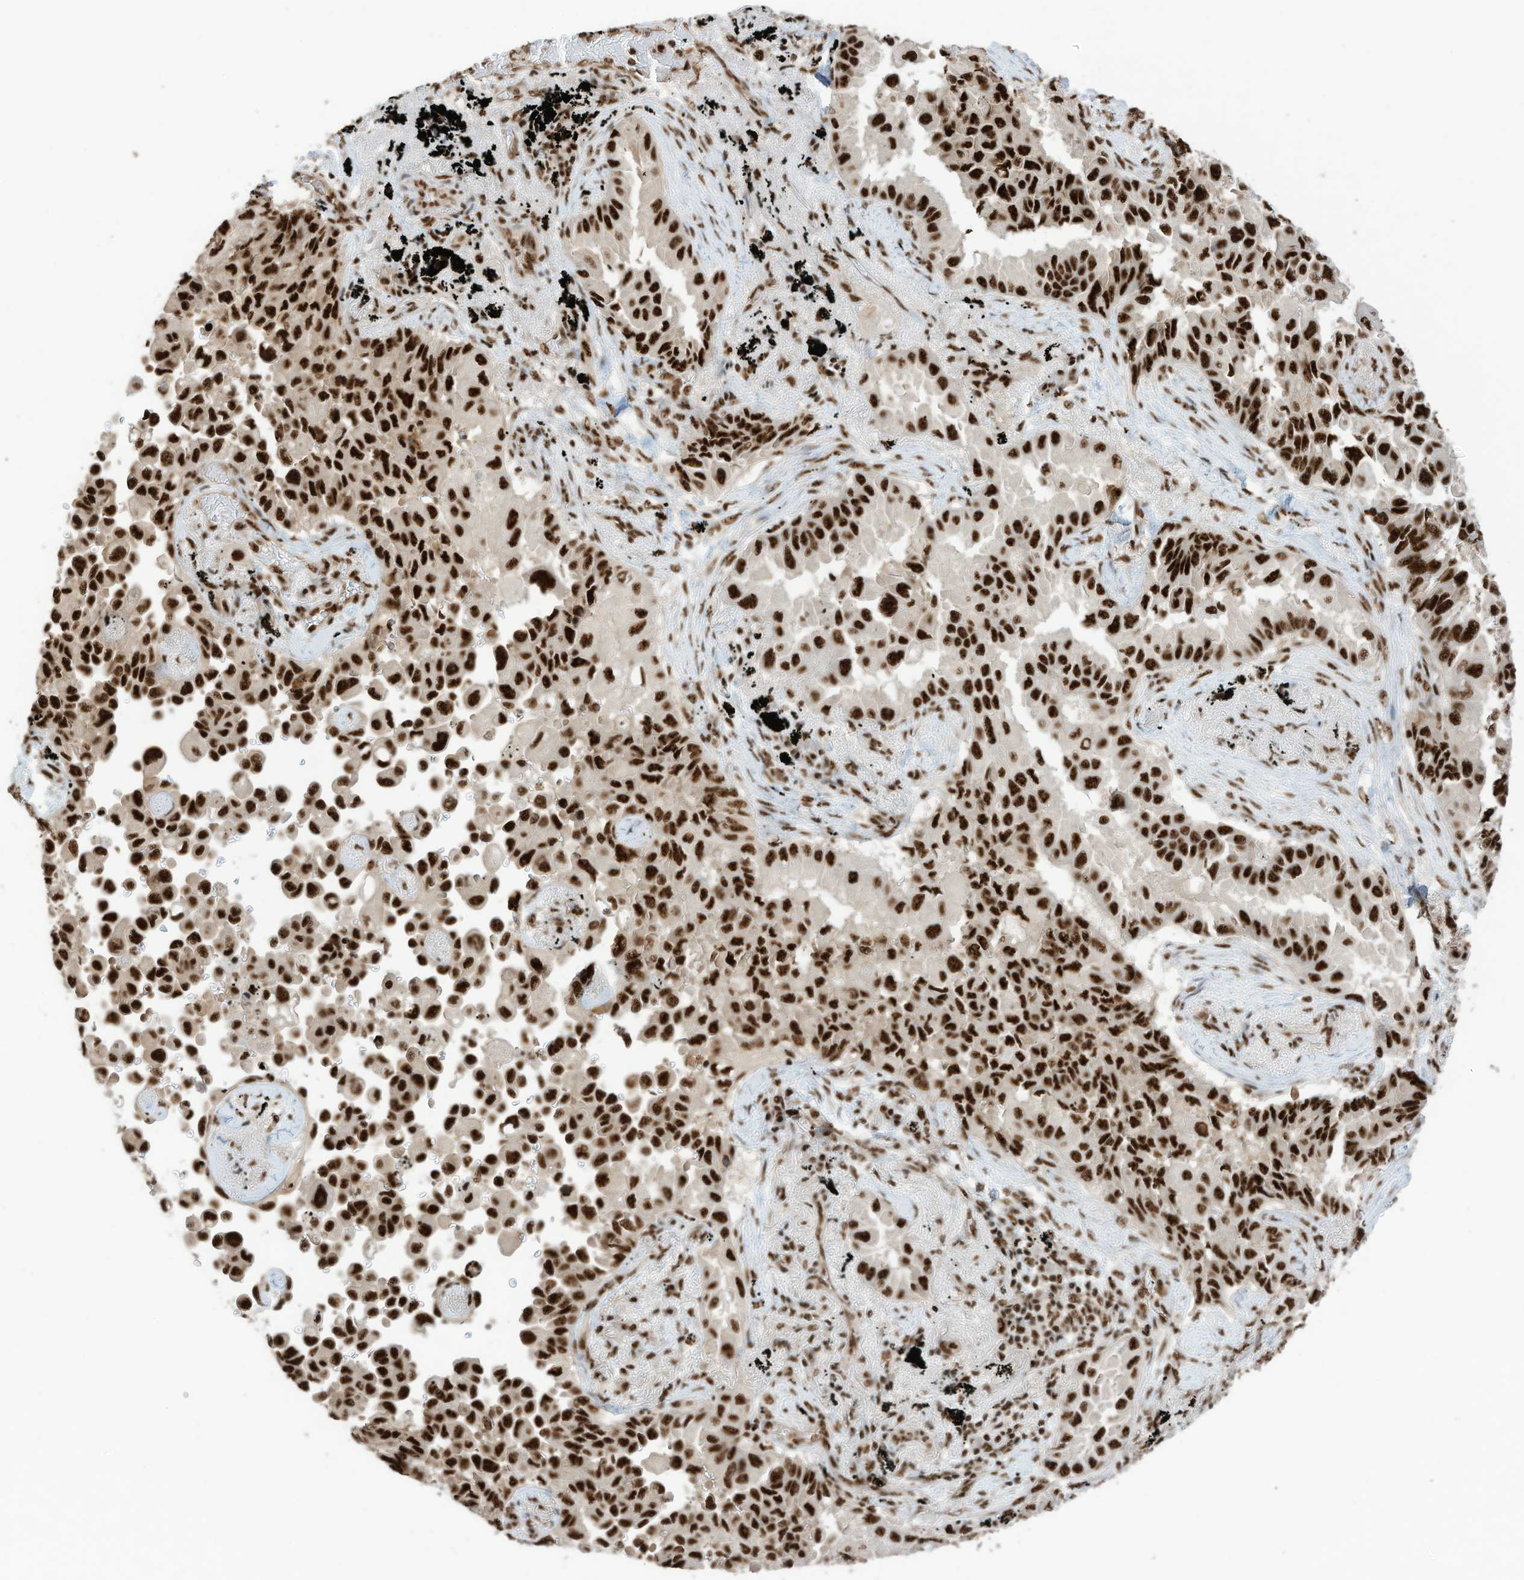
{"staining": {"intensity": "strong", "quantity": ">75%", "location": "nuclear"}, "tissue": "lung cancer", "cell_type": "Tumor cells", "image_type": "cancer", "snomed": [{"axis": "morphology", "description": "Adenocarcinoma, NOS"}, {"axis": "topography", "description": "Lung"}], "caption": "Lung cancer (adenocarcinoma) stained with a protein marker shows strong staining in tumor cells.", "gene": "SF3A3", "patient": {"sex": "female", "age": 67}}